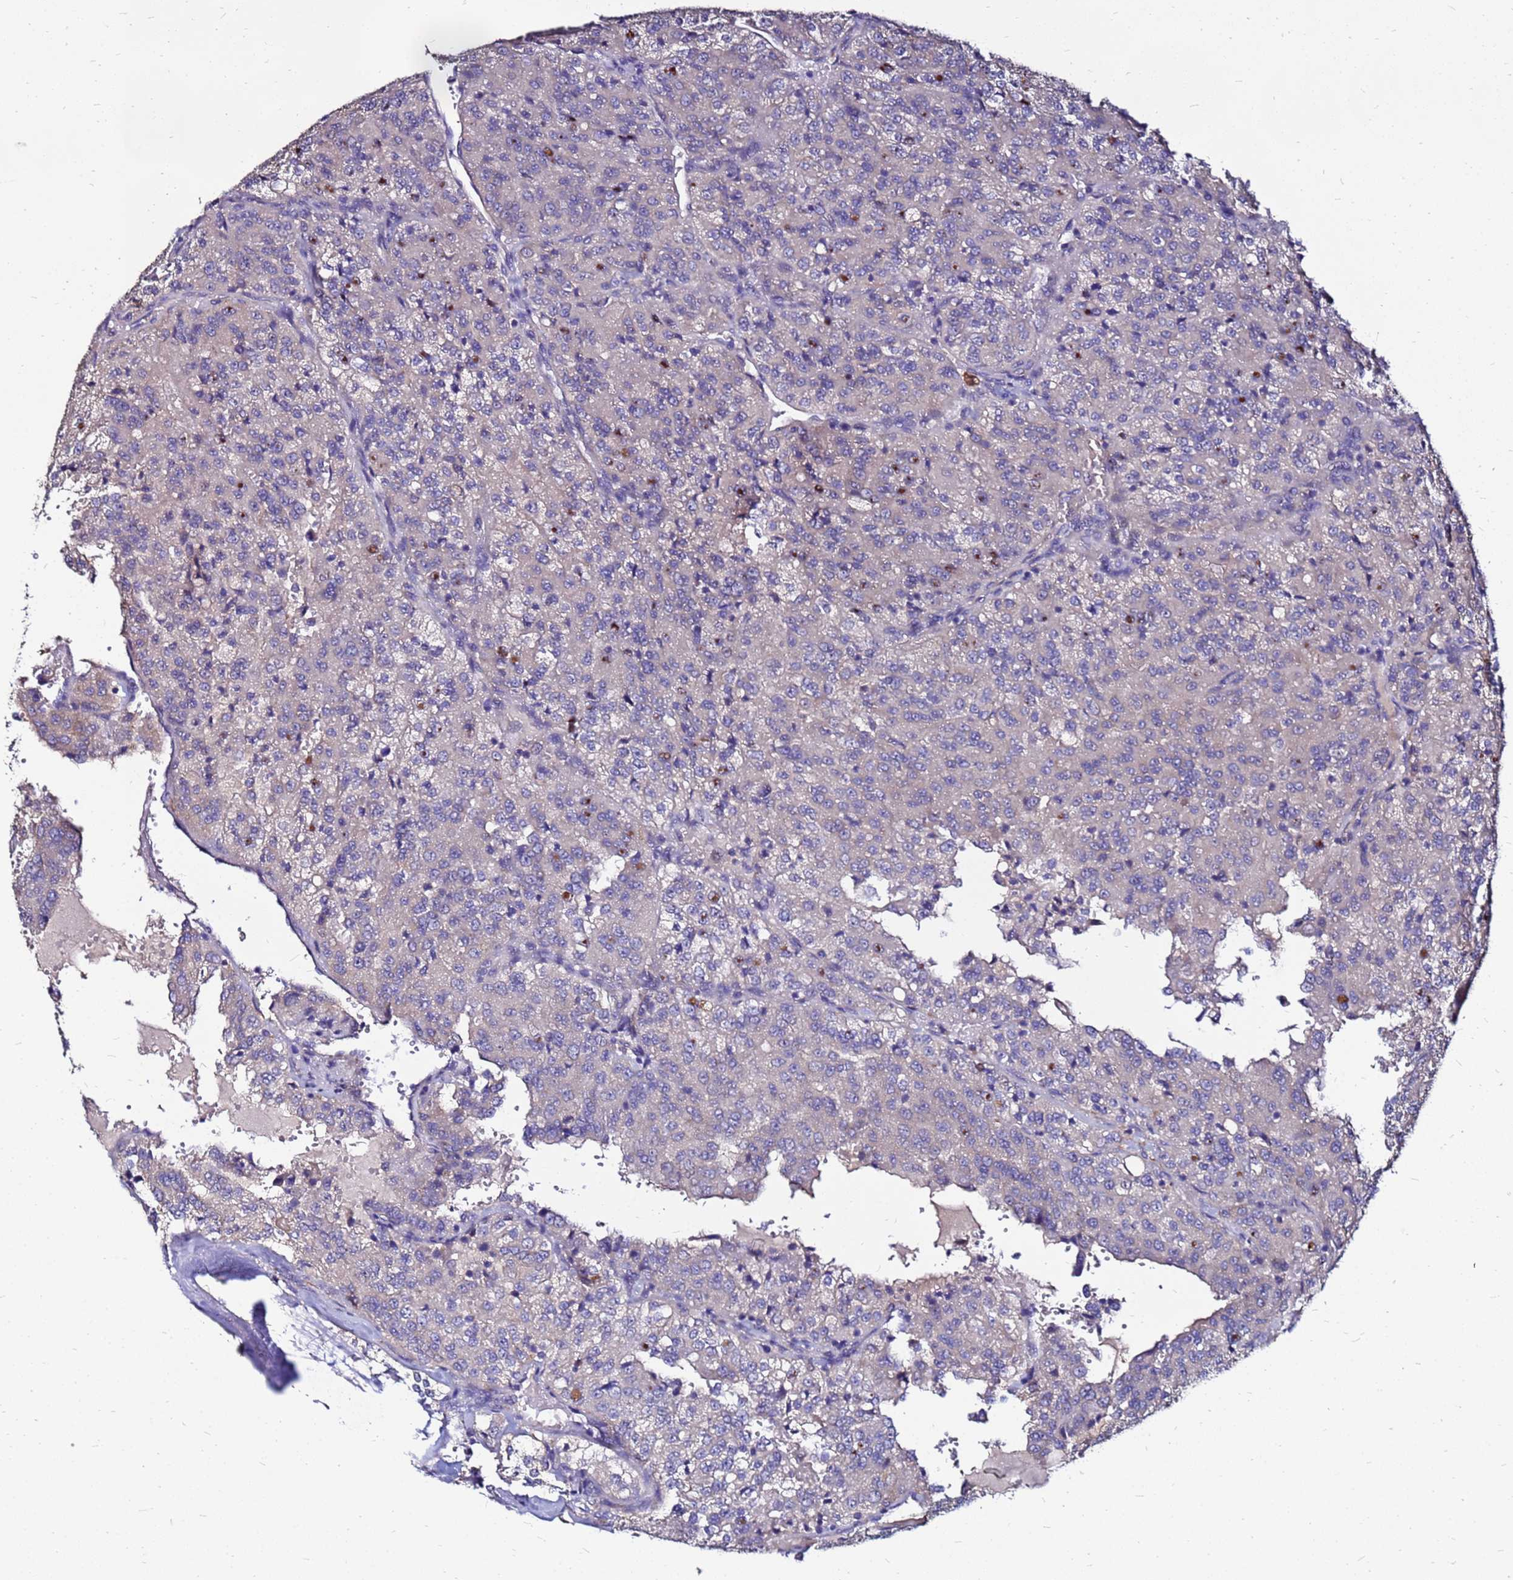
{"staining": {"intensity": "negative", "quantity": "none", "location": "none"}, "tissue": "renal cancer", "cell_type": "Tumor cells", "image_type": "cancer", "snomed": [{"axis": "morphology", "description": "Adenocarcinoma, NOS"}, {"axis": "topography", "description": "Kidney"}], "caption": "Tumor cells are negative for brown protein staining in renal cancer (adenocarcinoma).", "gene": "ARHGEF5", "patient": {"sex": "female", "age": 63}}